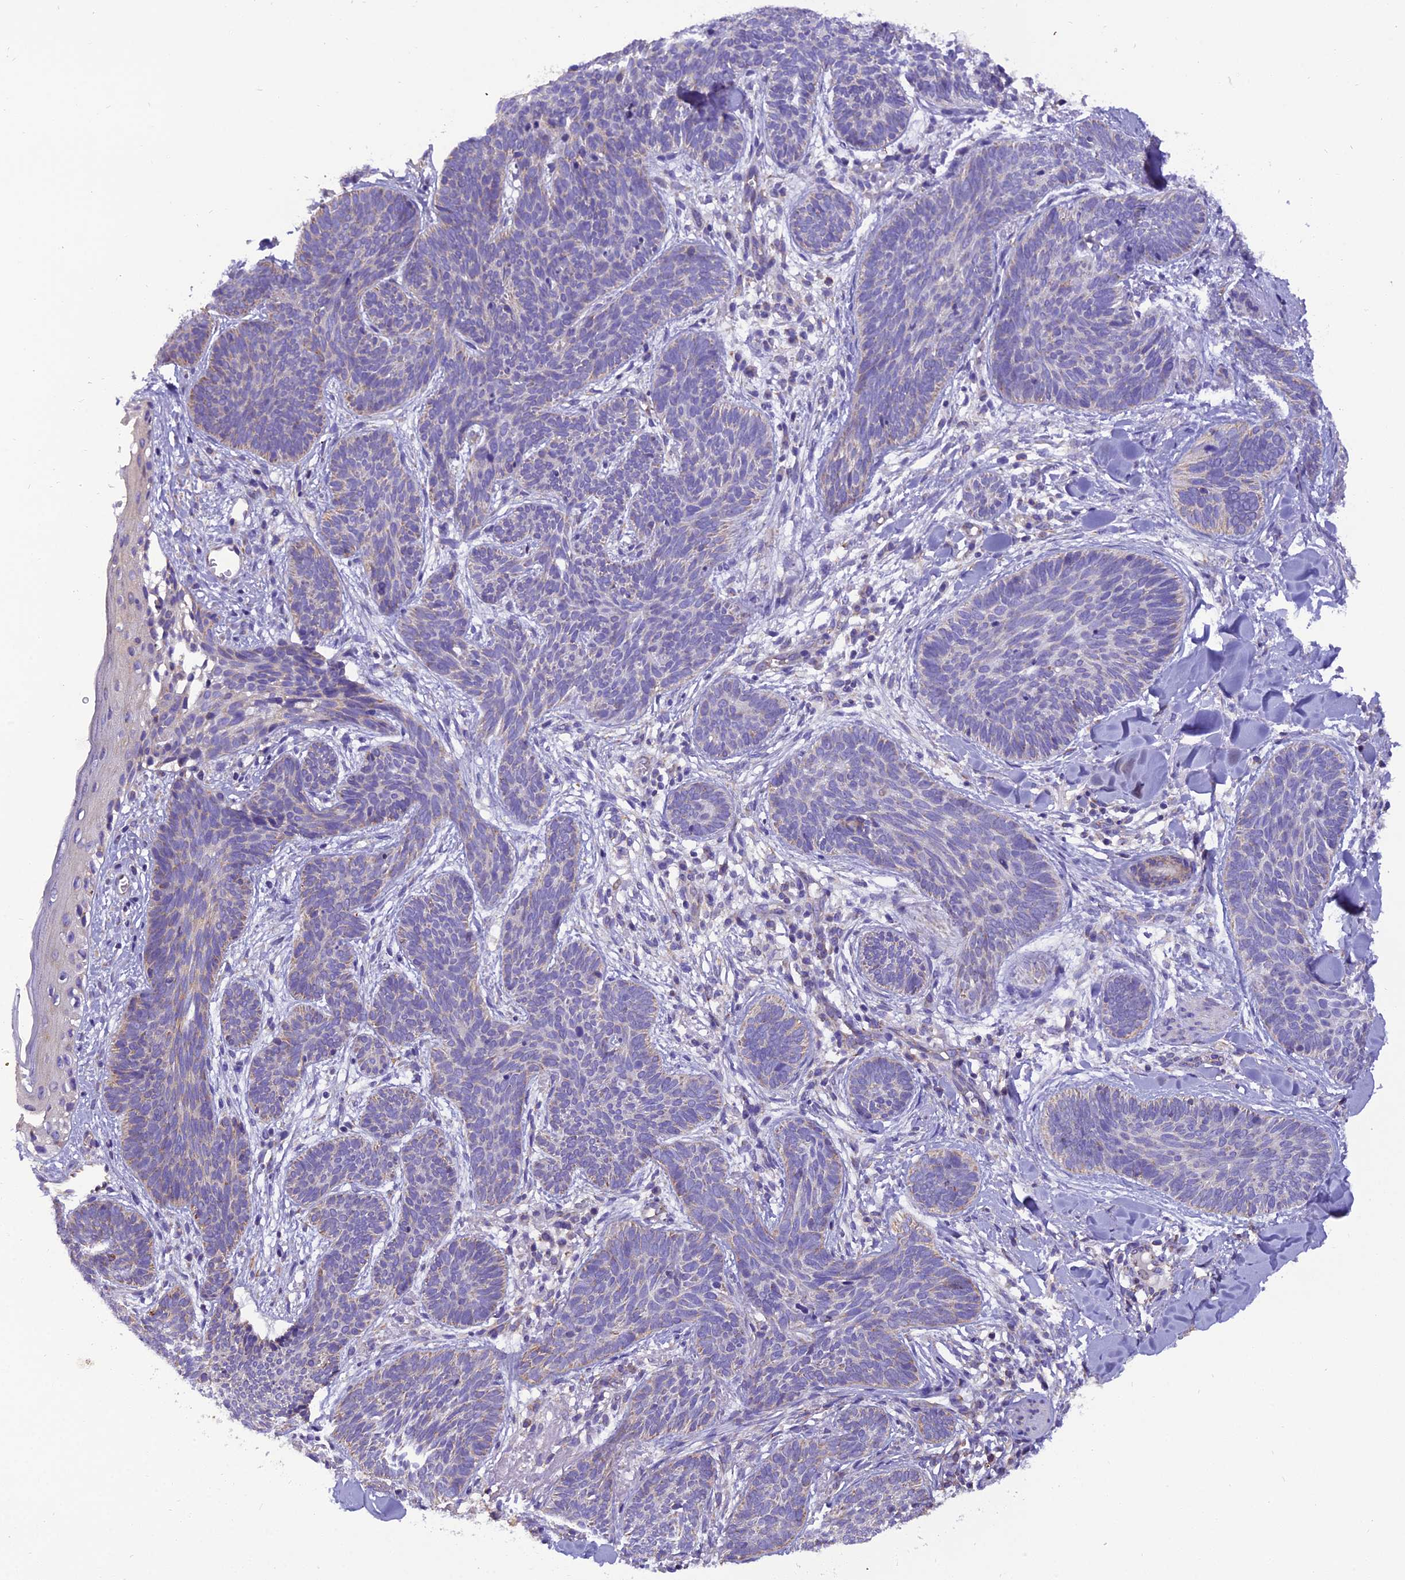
{"staining": {"intensity": "weak", "quantity": "<25%", "location": "cytoplasmic/membranous"}, "tissue": "skin cancer", "cell_type": "Tumor cells", "image_type": "cancer", "snomed": [{"axis": "morphology", "description": "Basal cell carcinoma"}, {"axis": "topography", "description": "Skin"}], "caption": "A micrograph of human skin cancer (basal cell carcinoma) is negative for staining in tumor cells.", "gene": "GPD1", "patient": {"sex": "female", "age": 81}}